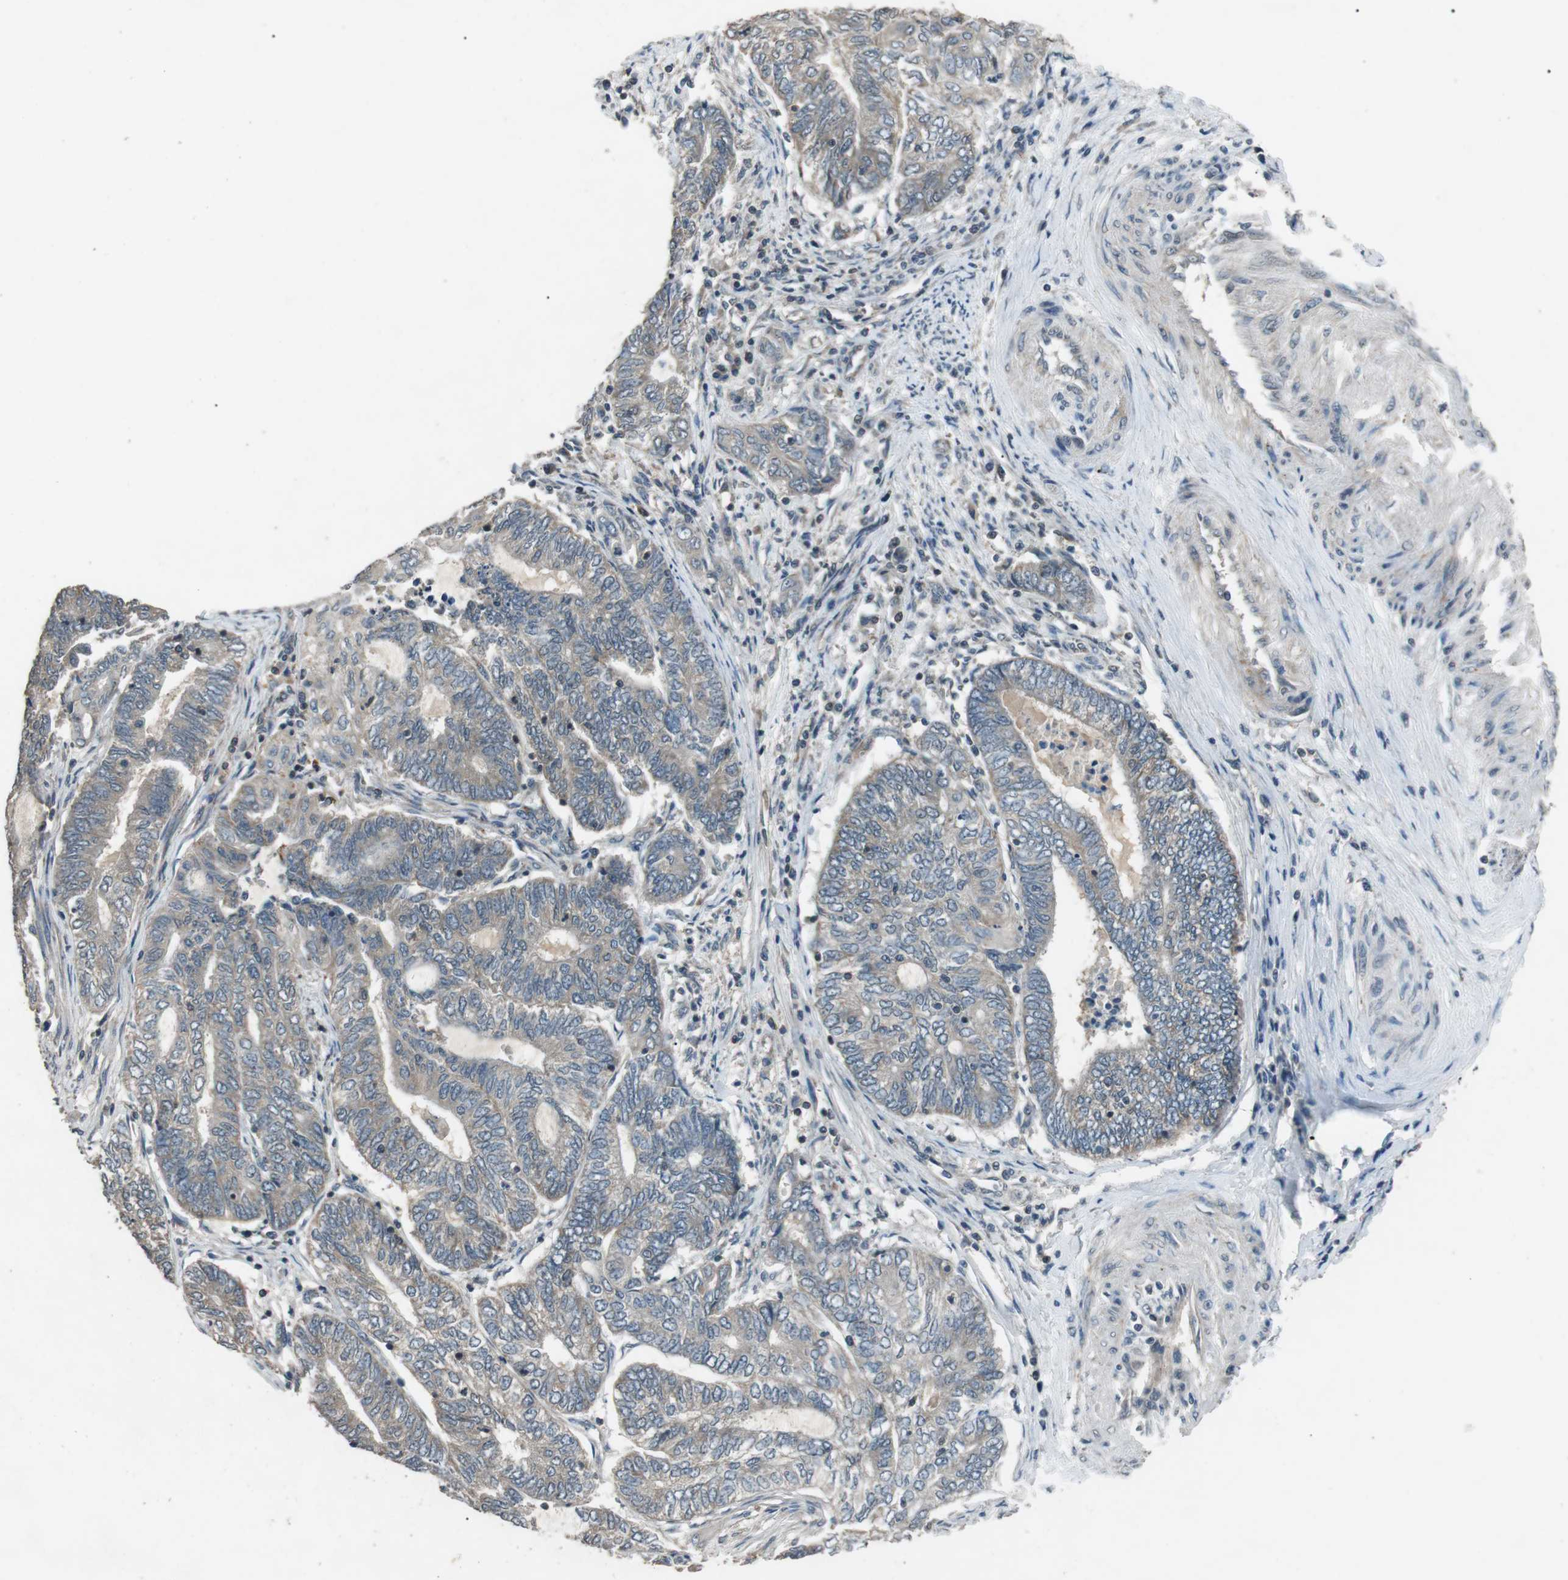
{"staining": {"intensity": "weak", "quantity": "<25%", "location": "cytoplasmic/membranous"}, "tissue": "endometrial cancer", "cell_type": "Tumor cells", "image_type": "cancer", "snomed": [{"axis": "morphology", "description": "Adenocarcinoma, NOS"}, {"axis": "topography", "description": "Uterus"}, {"axis": "topography", "description": "Endometrium"}], "caption": "There is no significant expression in tumor cells of endometrial cancer.", "gene": "NEK7", "patient": {"sex": "female", "age": 70}}